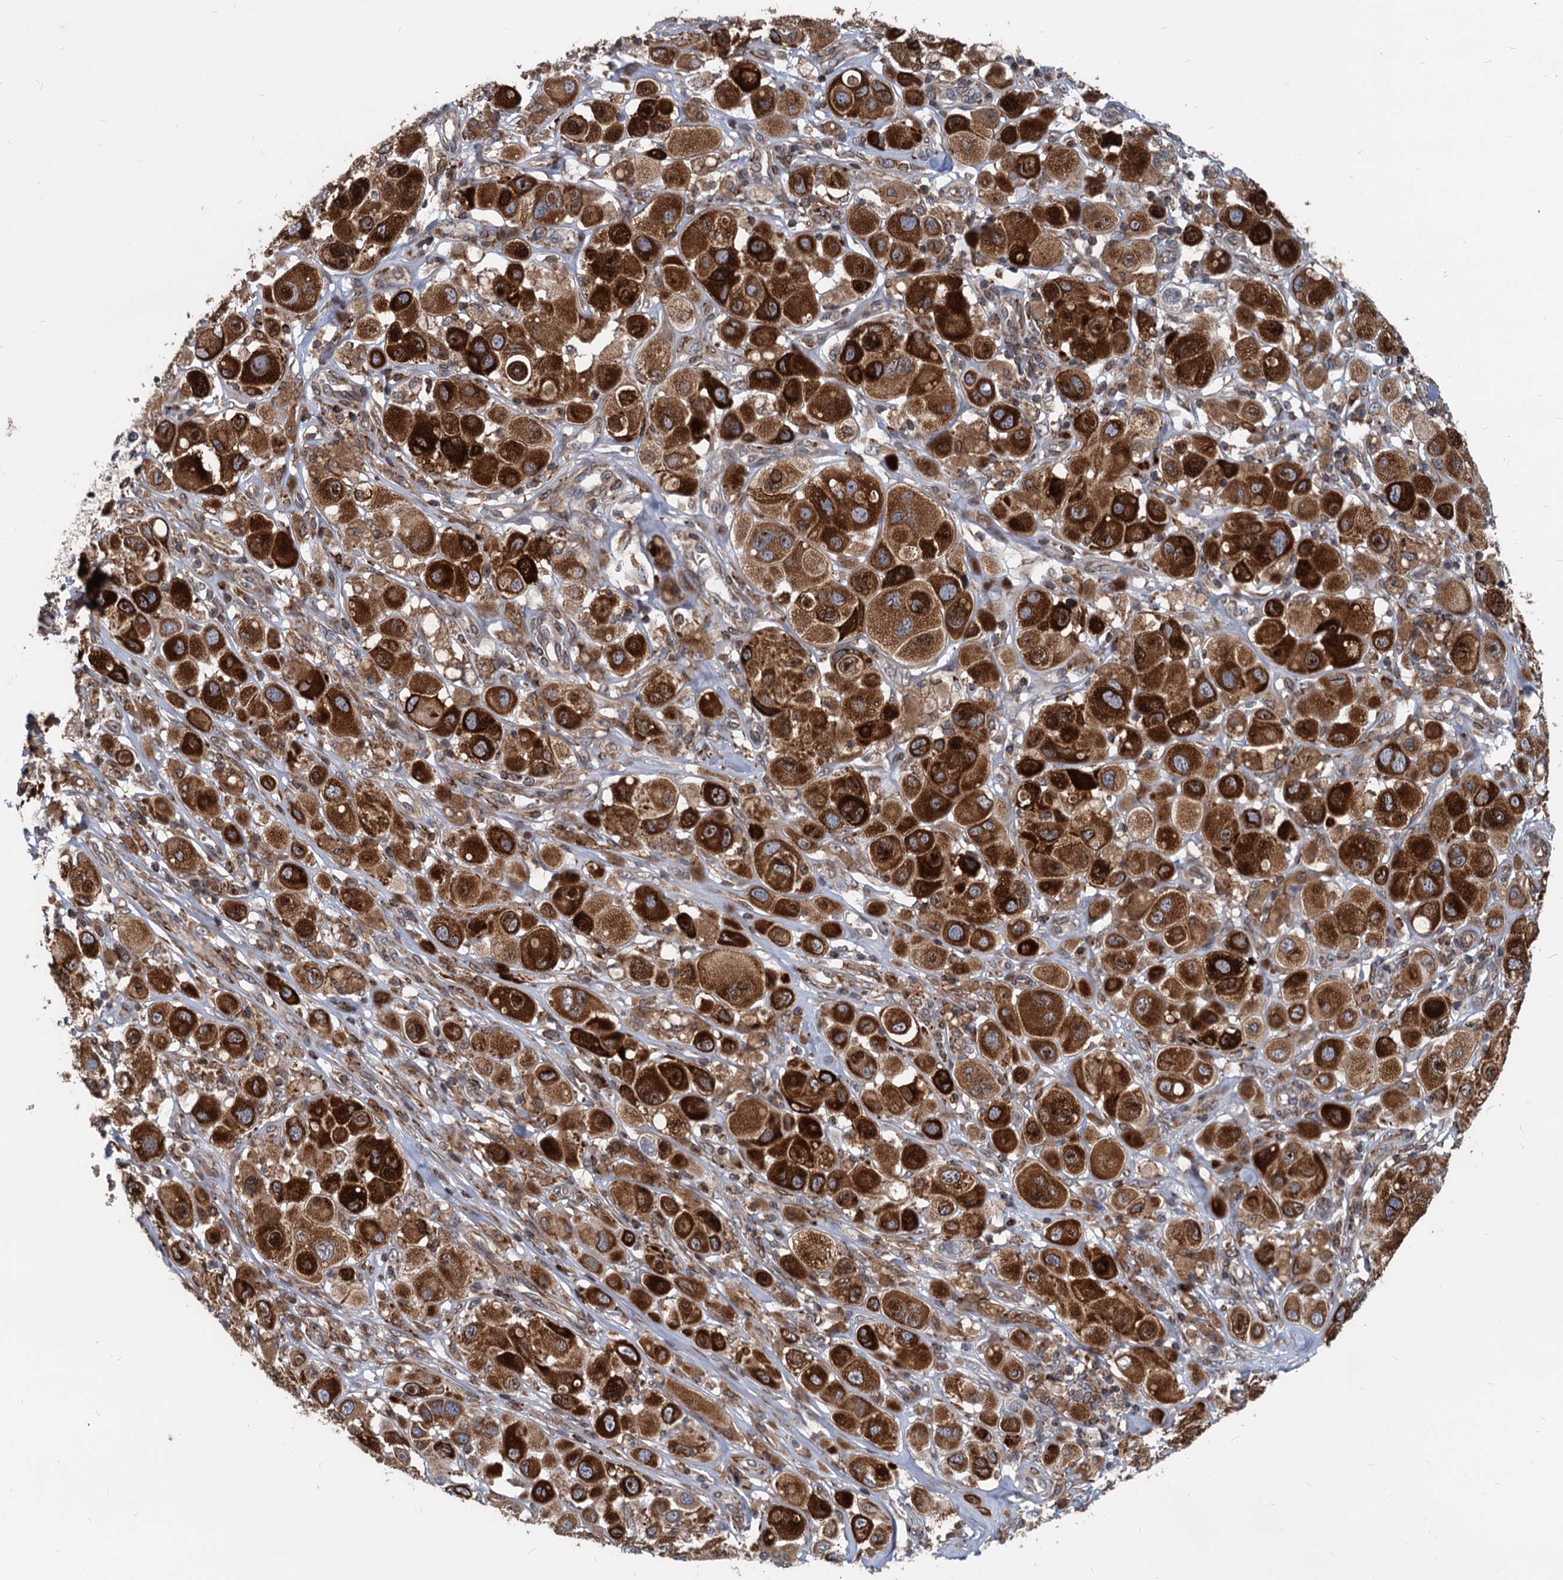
{"staining": {"intensity": "strong", "quantity": ">75%", "location": "cytoplasmic/membranous"}, "tissue": "melanoma", "cell_type": "Tumor cells", "image_type": "cancer", "snomed": [{"axis": "morphology", "description": "Malignant melanoma, Metastatic site"}, {"axis": "topography", "description": "Skin"}], "caption": "A high amount of strong cytoplasmic/membranous expression is appreciated in approximately >75% of tumor cells in melanoma tissue.", "gene": "STIM1", "patient": {"sex": "male", "age": 41}}